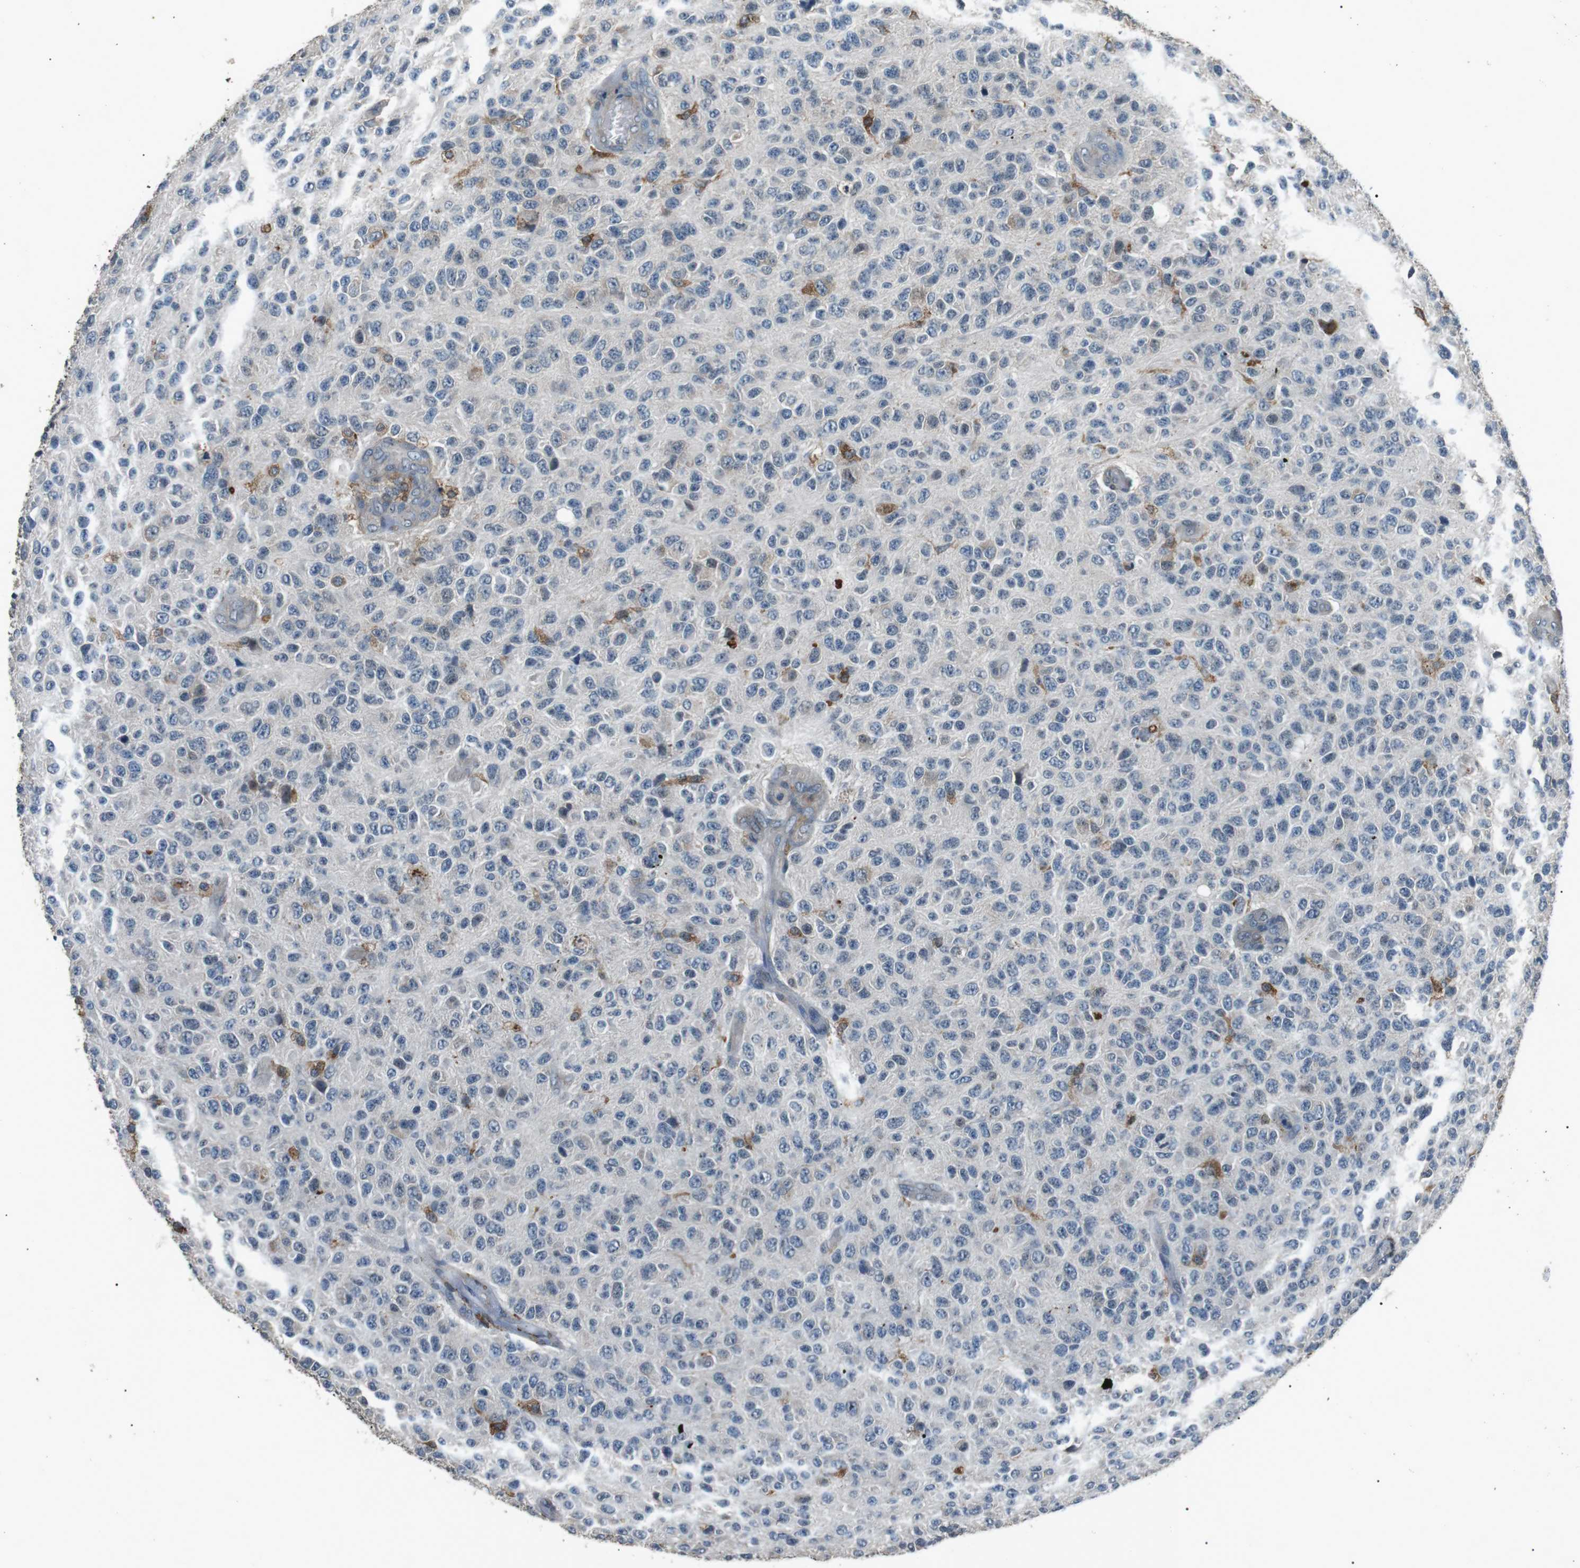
{"staining": {"intensity": "moderate", "quantity": "<25%", "location": "cytoplasmic/membranous"}, "tissue": "glioma", "cell_type": "Tumor cells", "image_type": "cancer", "snomed": [{"axis": "morphology", "description": "Glioma, malignant, High grade"}, {"axis": "topography", "description": "pancreas cauda"}], "caption": "DAB immunohistochemical staining of human glioma shows moderate cytoplasmic/membranous protein positivity in about <25% of tumor cells.", "gene": "NEK7", "patient": {"sex": "male", "age": 60}}